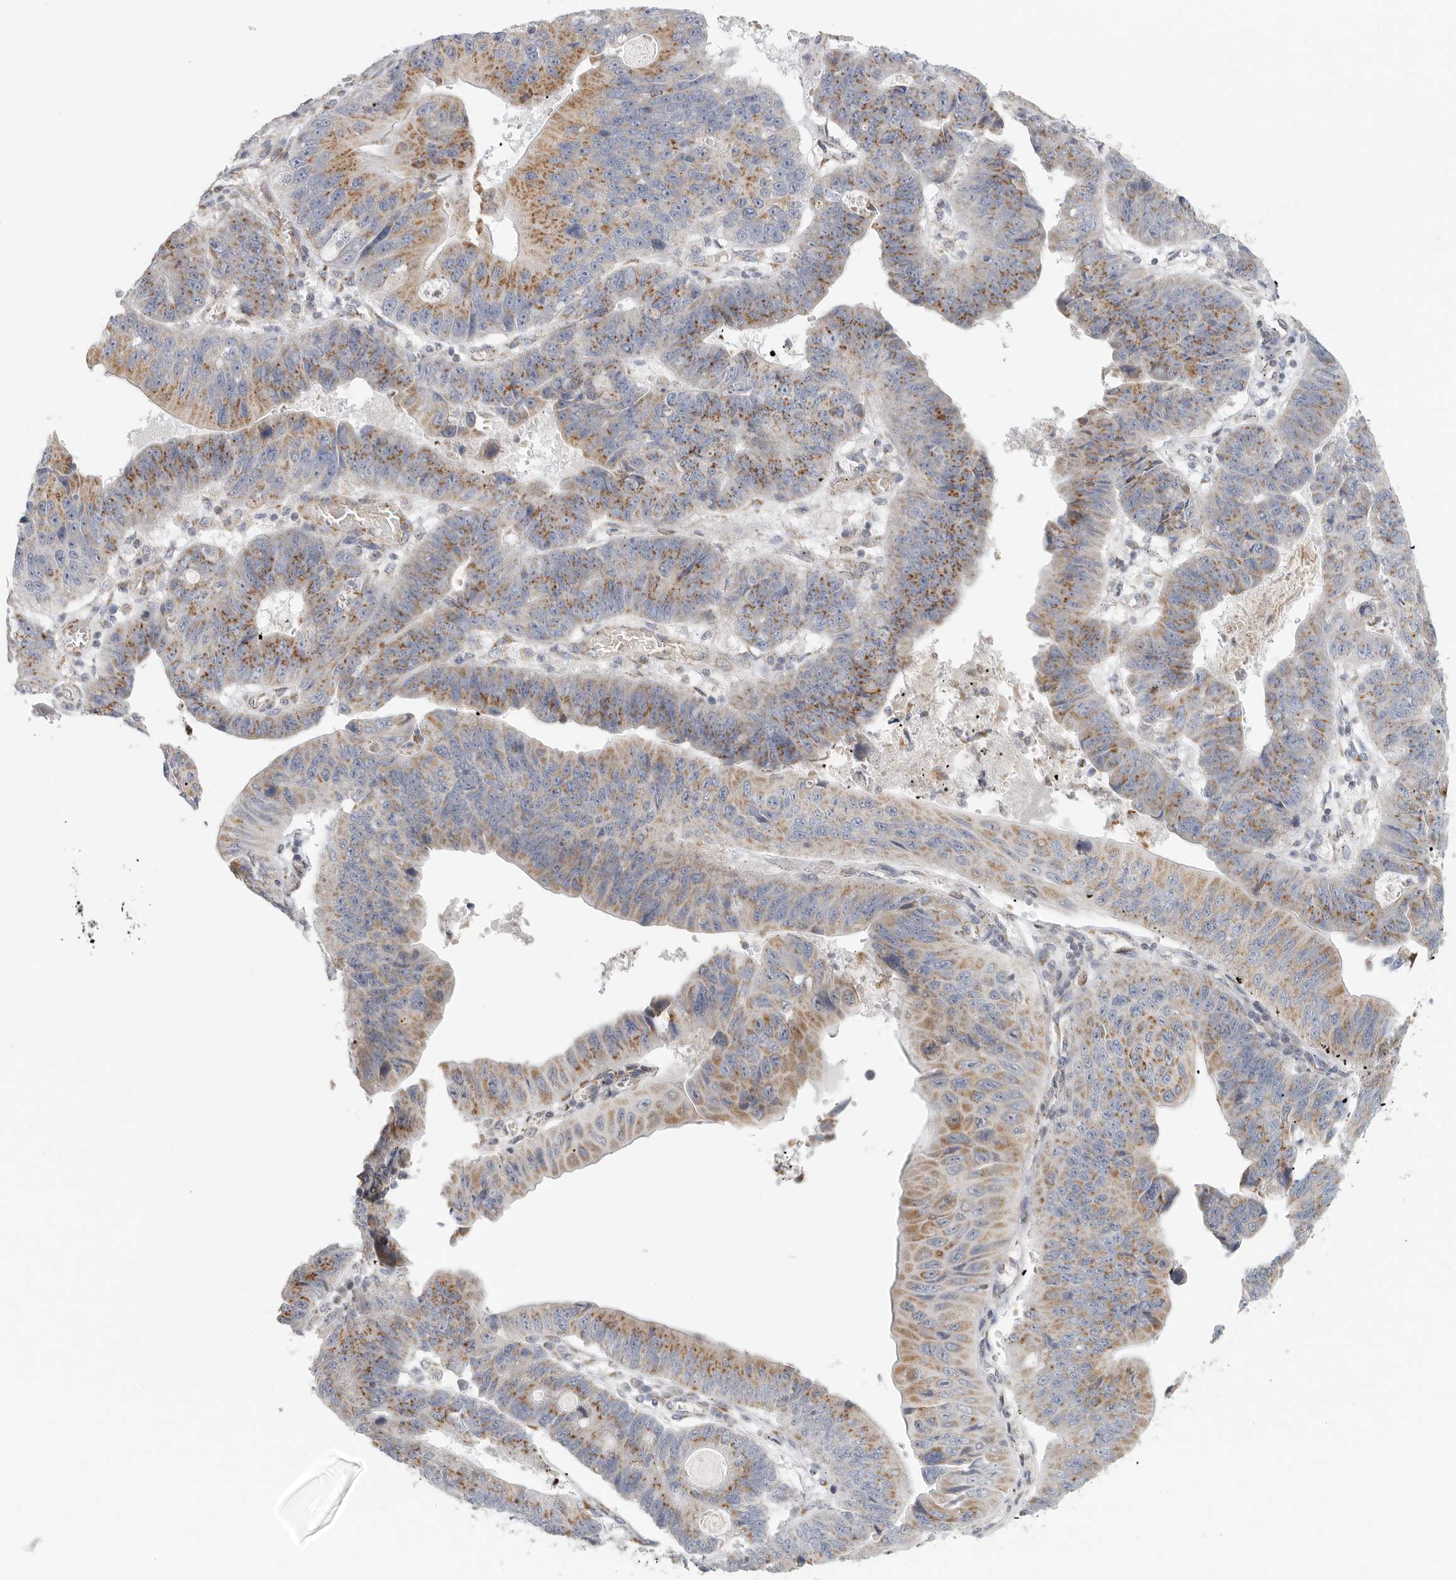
{"staining": {"intensity": "moderate", "quantity": ">75%", "location": "cytoplasmic/membranous"}, "tissue": "stomach cancer", "cell_type": "Tumor cells", "image_type": "cancer", "snomed": [{"axis": "morphology", "description": "Adenocarcinoma, NOS"}, {"axis": "topography", "description": "Stomach"}], "caption": "This micrograph shows immunohistochemistry (IHC) staining of stomach adenocarcinoma, with medium moderate cytoplasmic/membranous expression in about >75% of tumor cells.", "gene": "SLC25A26", "patient": {"sex": "male", "age": 59}}